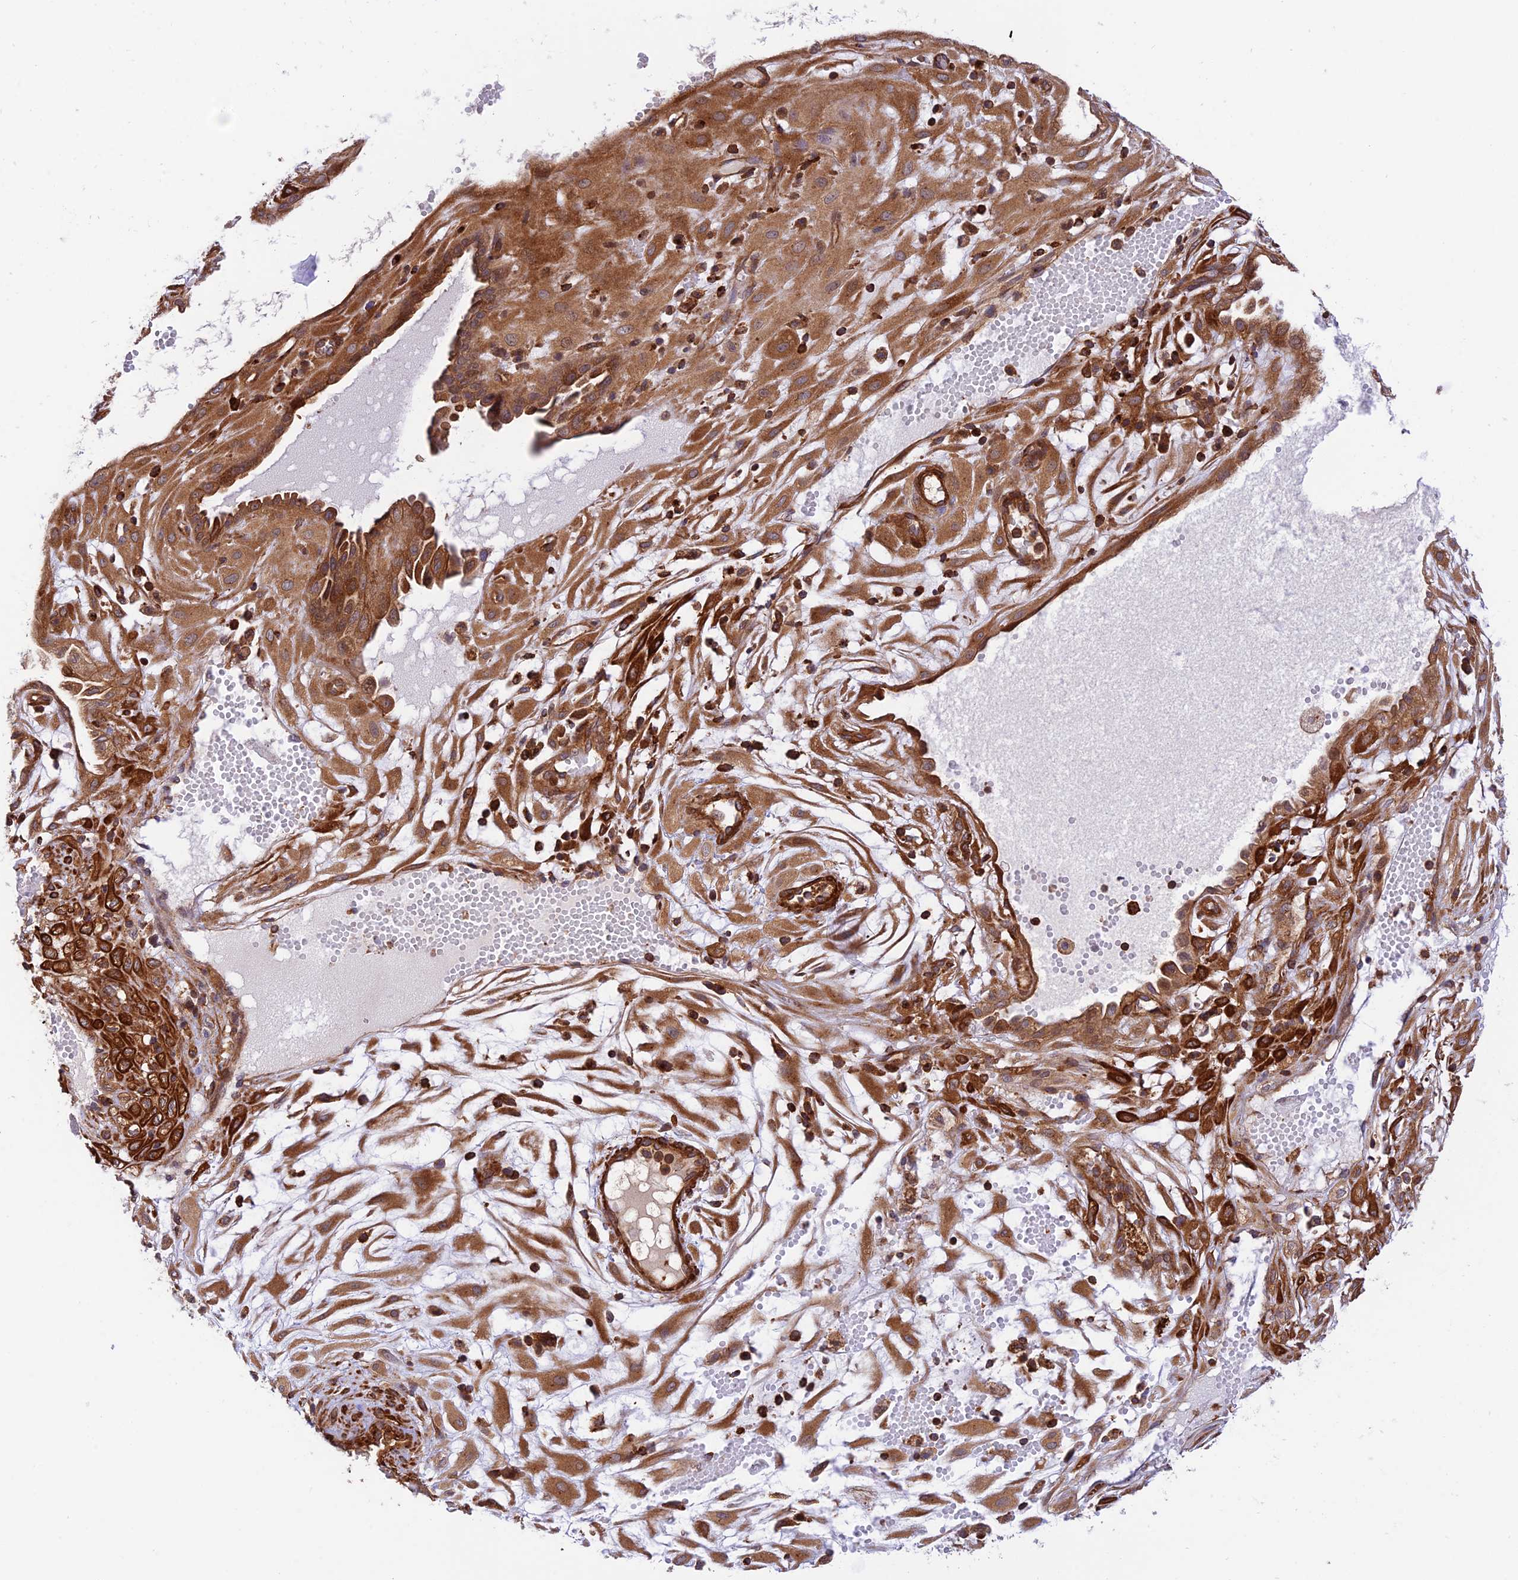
{"staining": {"intensity": "moderate", "quantity": ">75%", "location": "cytoplasmic/membranous"}, "tissue": "cervical cancer", "cell_type": "Tumor cells", "image_type": "cancer", "snomed": [{"axis": "morphology", "description": "Squamous cell carcinoma, NOS"}, {"axis": "topography", "description": "Cervix"}], "caption": "Immunohistochemical staining of squamous cell carcinoma (cervical) shows medium levels of moderate cytoplasmic/membranous staining in approximately >75% of tumor cells.", "gene": "EVI5L", "patient": {"sex": "female", "age": 36}}